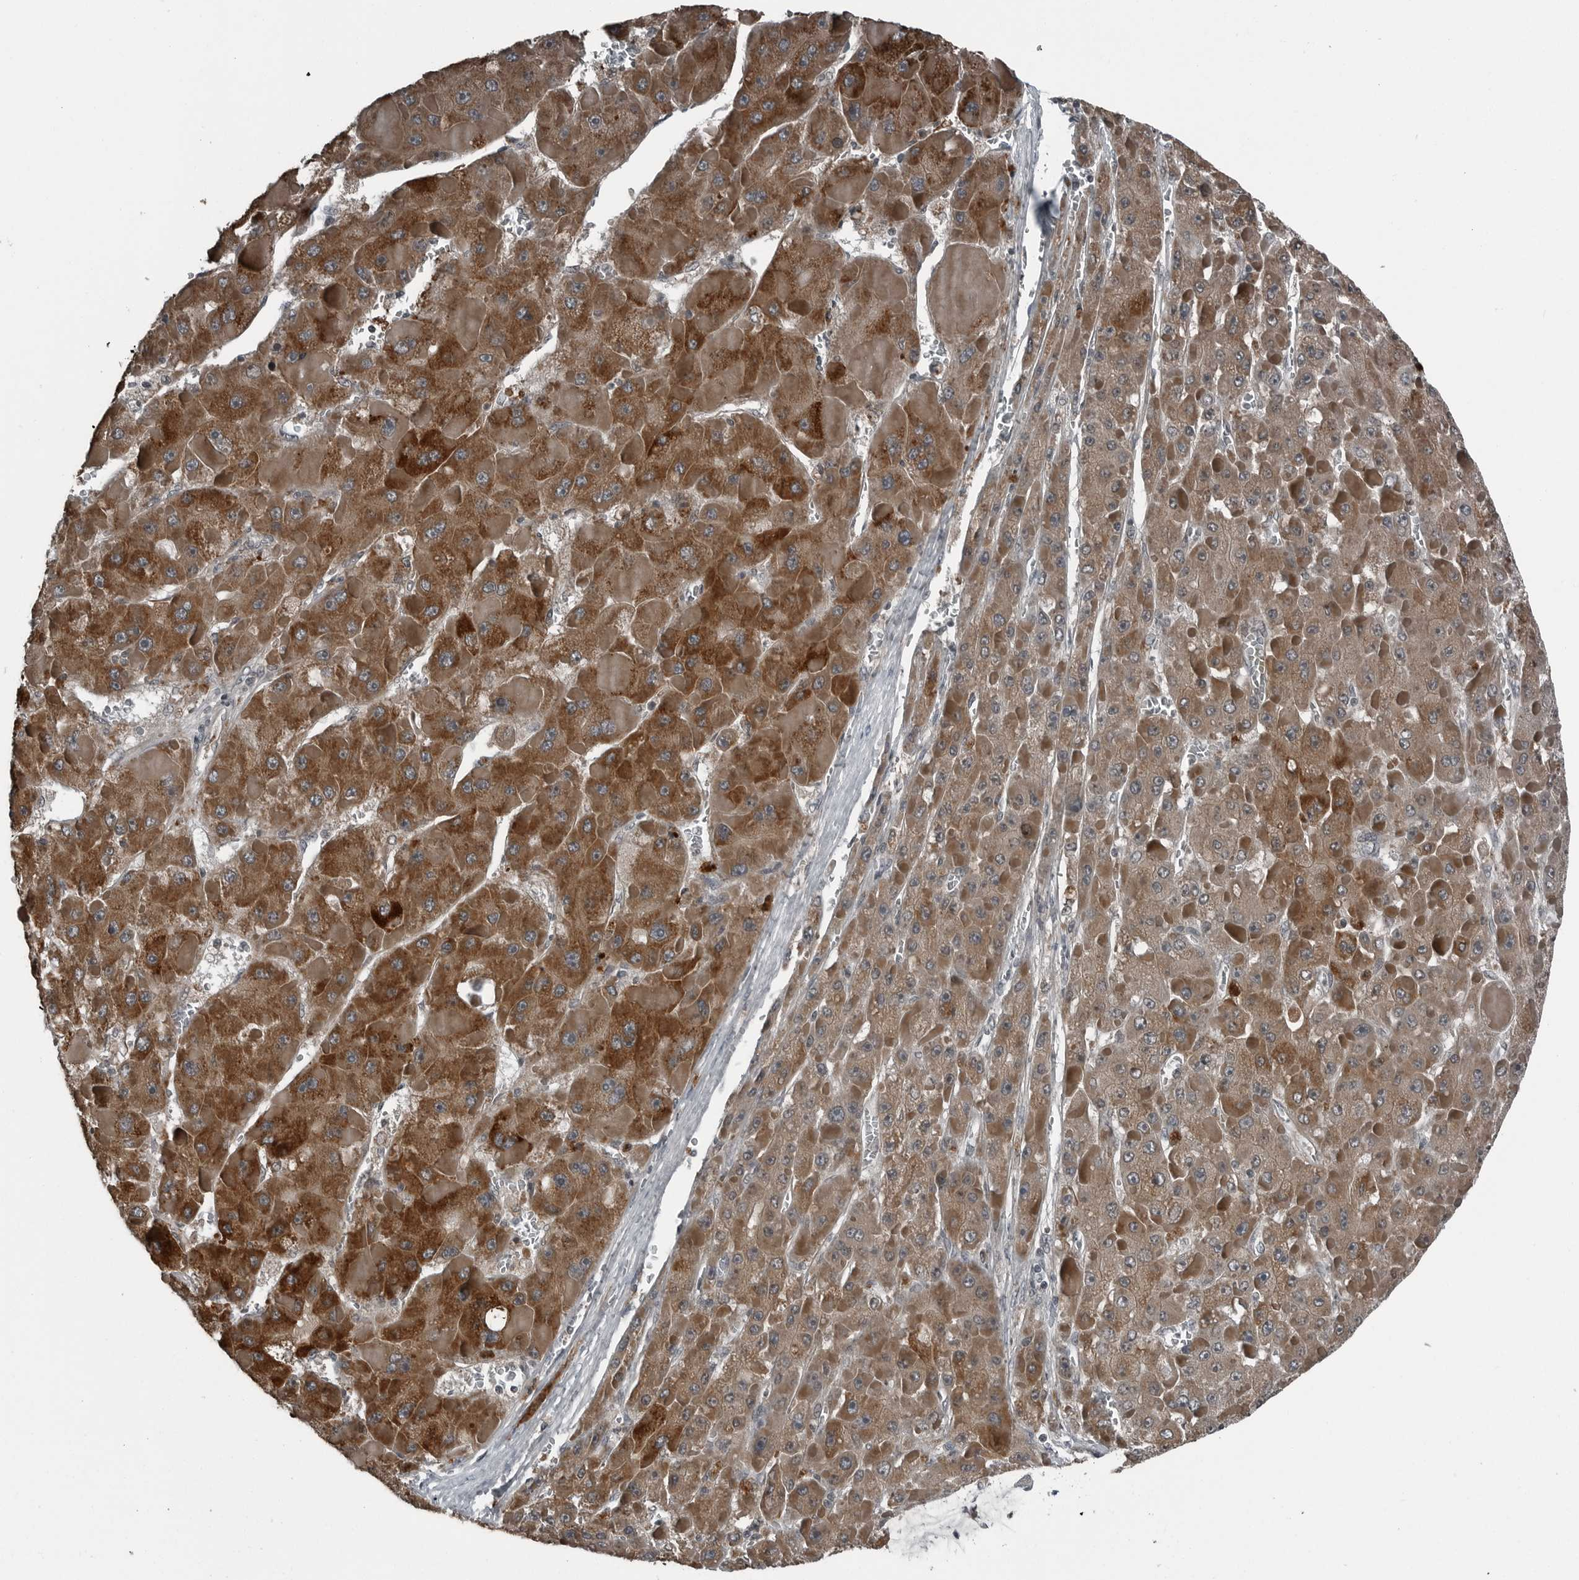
{"staining": {"intensity": "moderate", "quantity": ">75%", "location": "cytoplasmic/membranous"}, "tissue": "liver cancer", "cell_type": "Tumor cells", "image_type": "cancer", "snomed": [{"axis": "morphology", "description": "Carcinoma, Hepatocellular, NOS"}, {"axis": "topography", "description": "Liver"}], "caption": "This photomicrograph exhibits IHC staining of human liver hepatocellular carcinoma, with medium moderate cytoplasmic/membranous positivity in about >75% of tumor cells.", "gene": "GAK", "patient": {"sex": "female", "age": 73}}